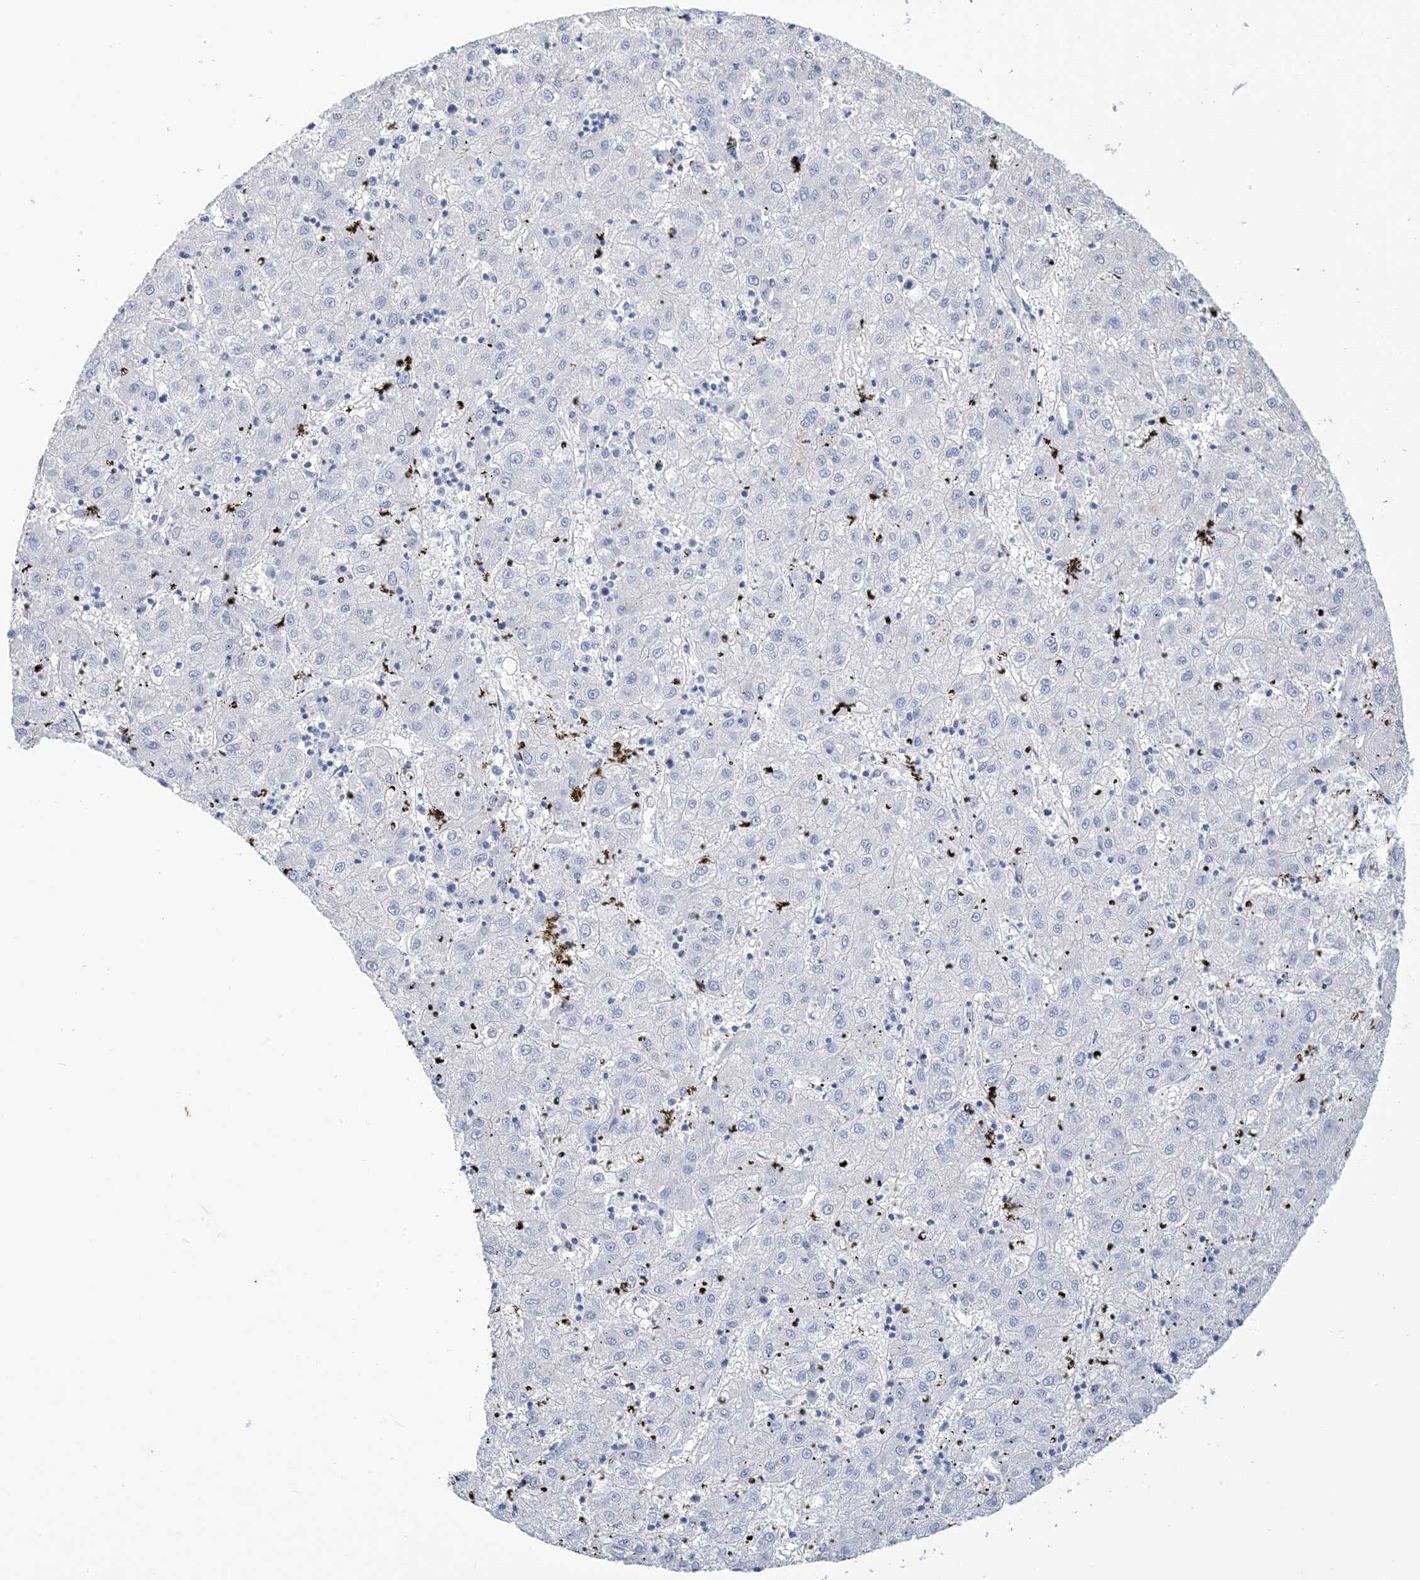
{"staining": {"intensity": "negative", "quantity": "none", "location": "none"}, "tissue": "liver cancer", "cell_type": "Tumor cells", "image_type": "cancer", "snomed": [{"axis": "morphology", "description": "Carcinoma, Hepatocellular, NOS"}, {"axis": "topography", "description": "Liver"}], "caption": "Hepatocellular carcinoma (liver) was stained to show a protein in brown. There is no significant staining in tumor cells. (IHC, brightfield microscopy, high magnification).", "gene": "DSC3", "patient": {"sex": "male", "age": 72}}